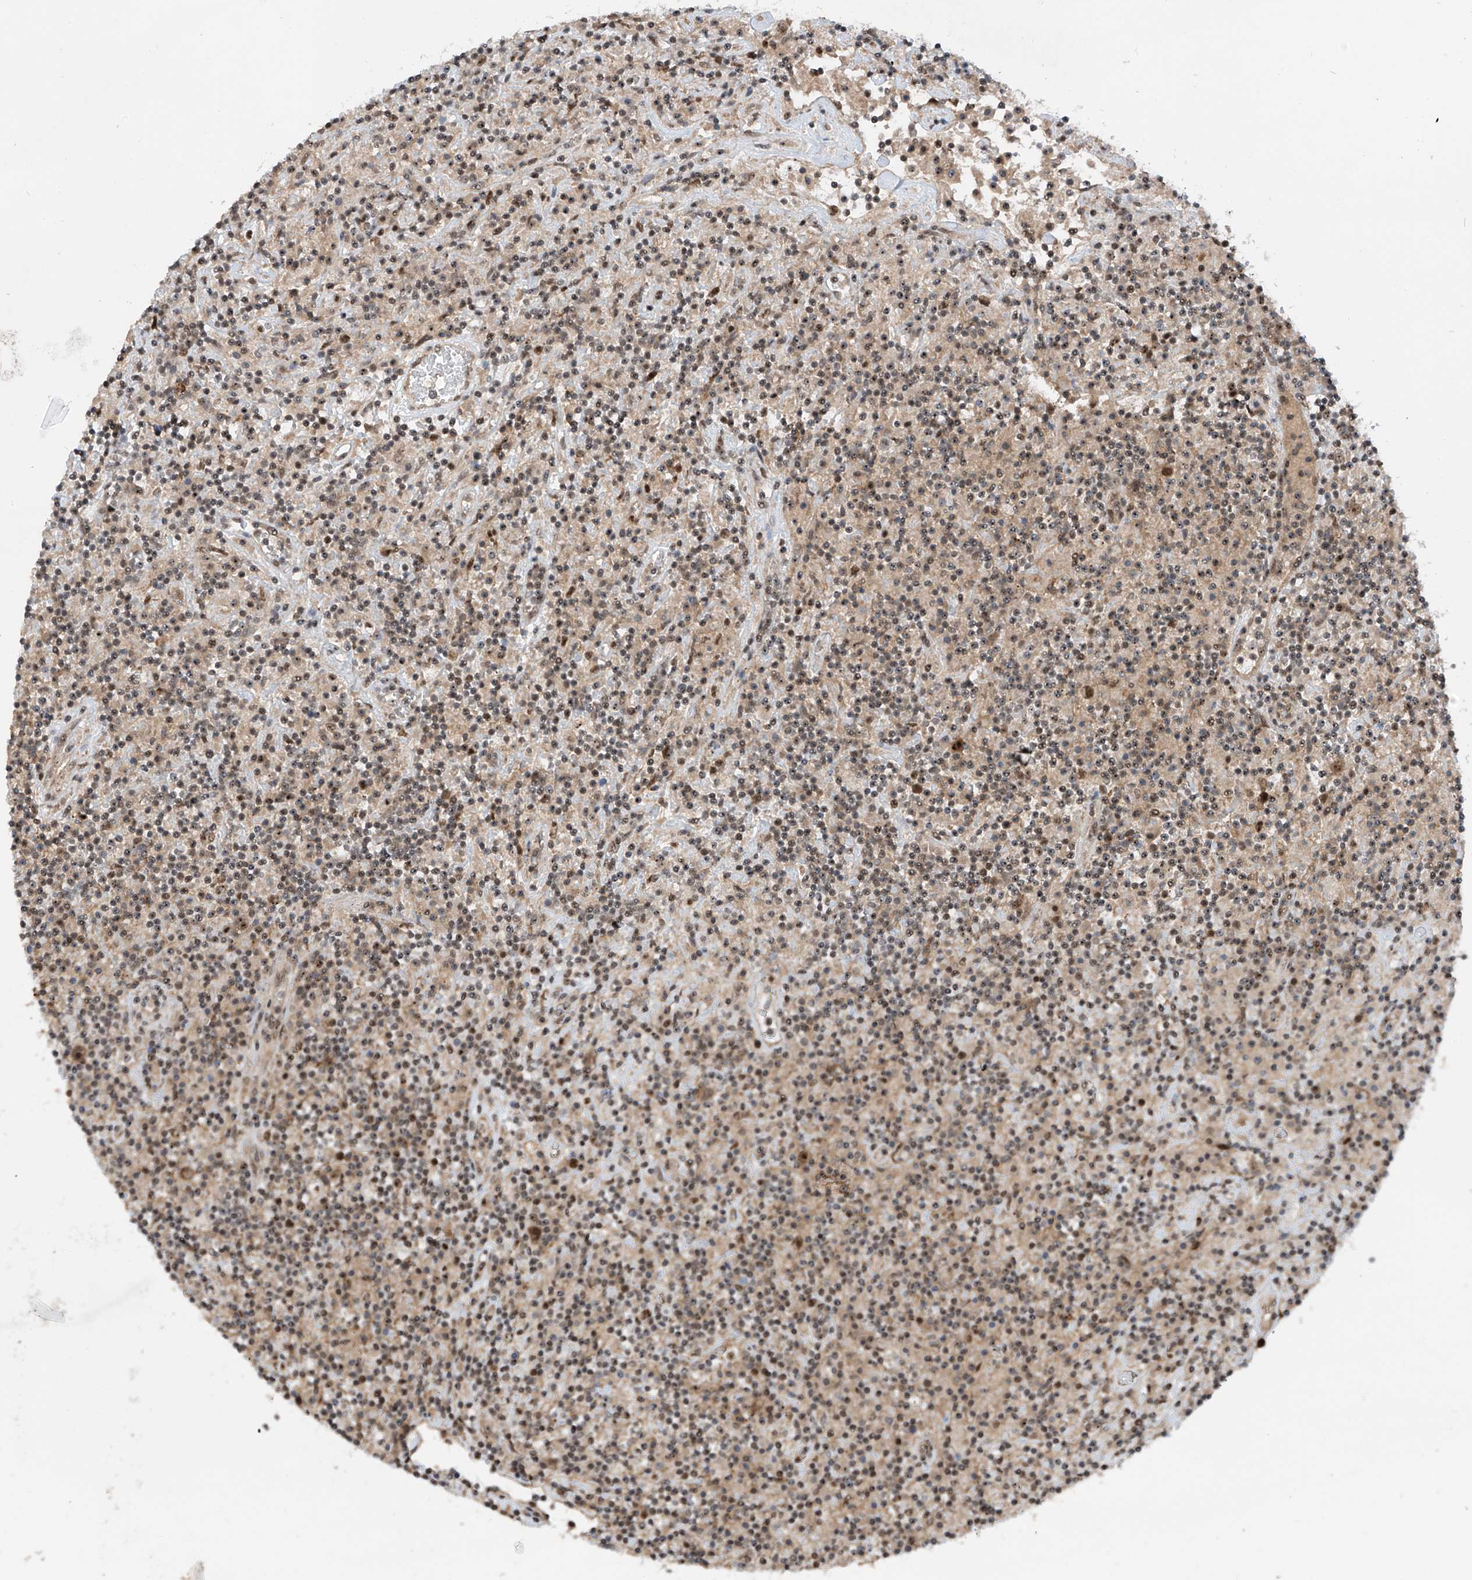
{"staining": {"intensity": "moderate", "quantity": ">75%", "location": "nuclear"}, "tissue": "lymphoma", "cell_type": "Tumor cells", "image_type": "cancer", "snomed": [{"axis": "morphology", "description": "Hodgkin's disease, NOS"}, {"axis": "topography", "description": "Lymph node"}], "caption": "A histopathology image of human lymphoma stained for a protein shows moderate nuclear brown staining in tumor cells. (DAB IHC with brightfield microscopy, high magnification).", "gene": "RPAIN", "patient": {"sex": "male", "age": 70}}